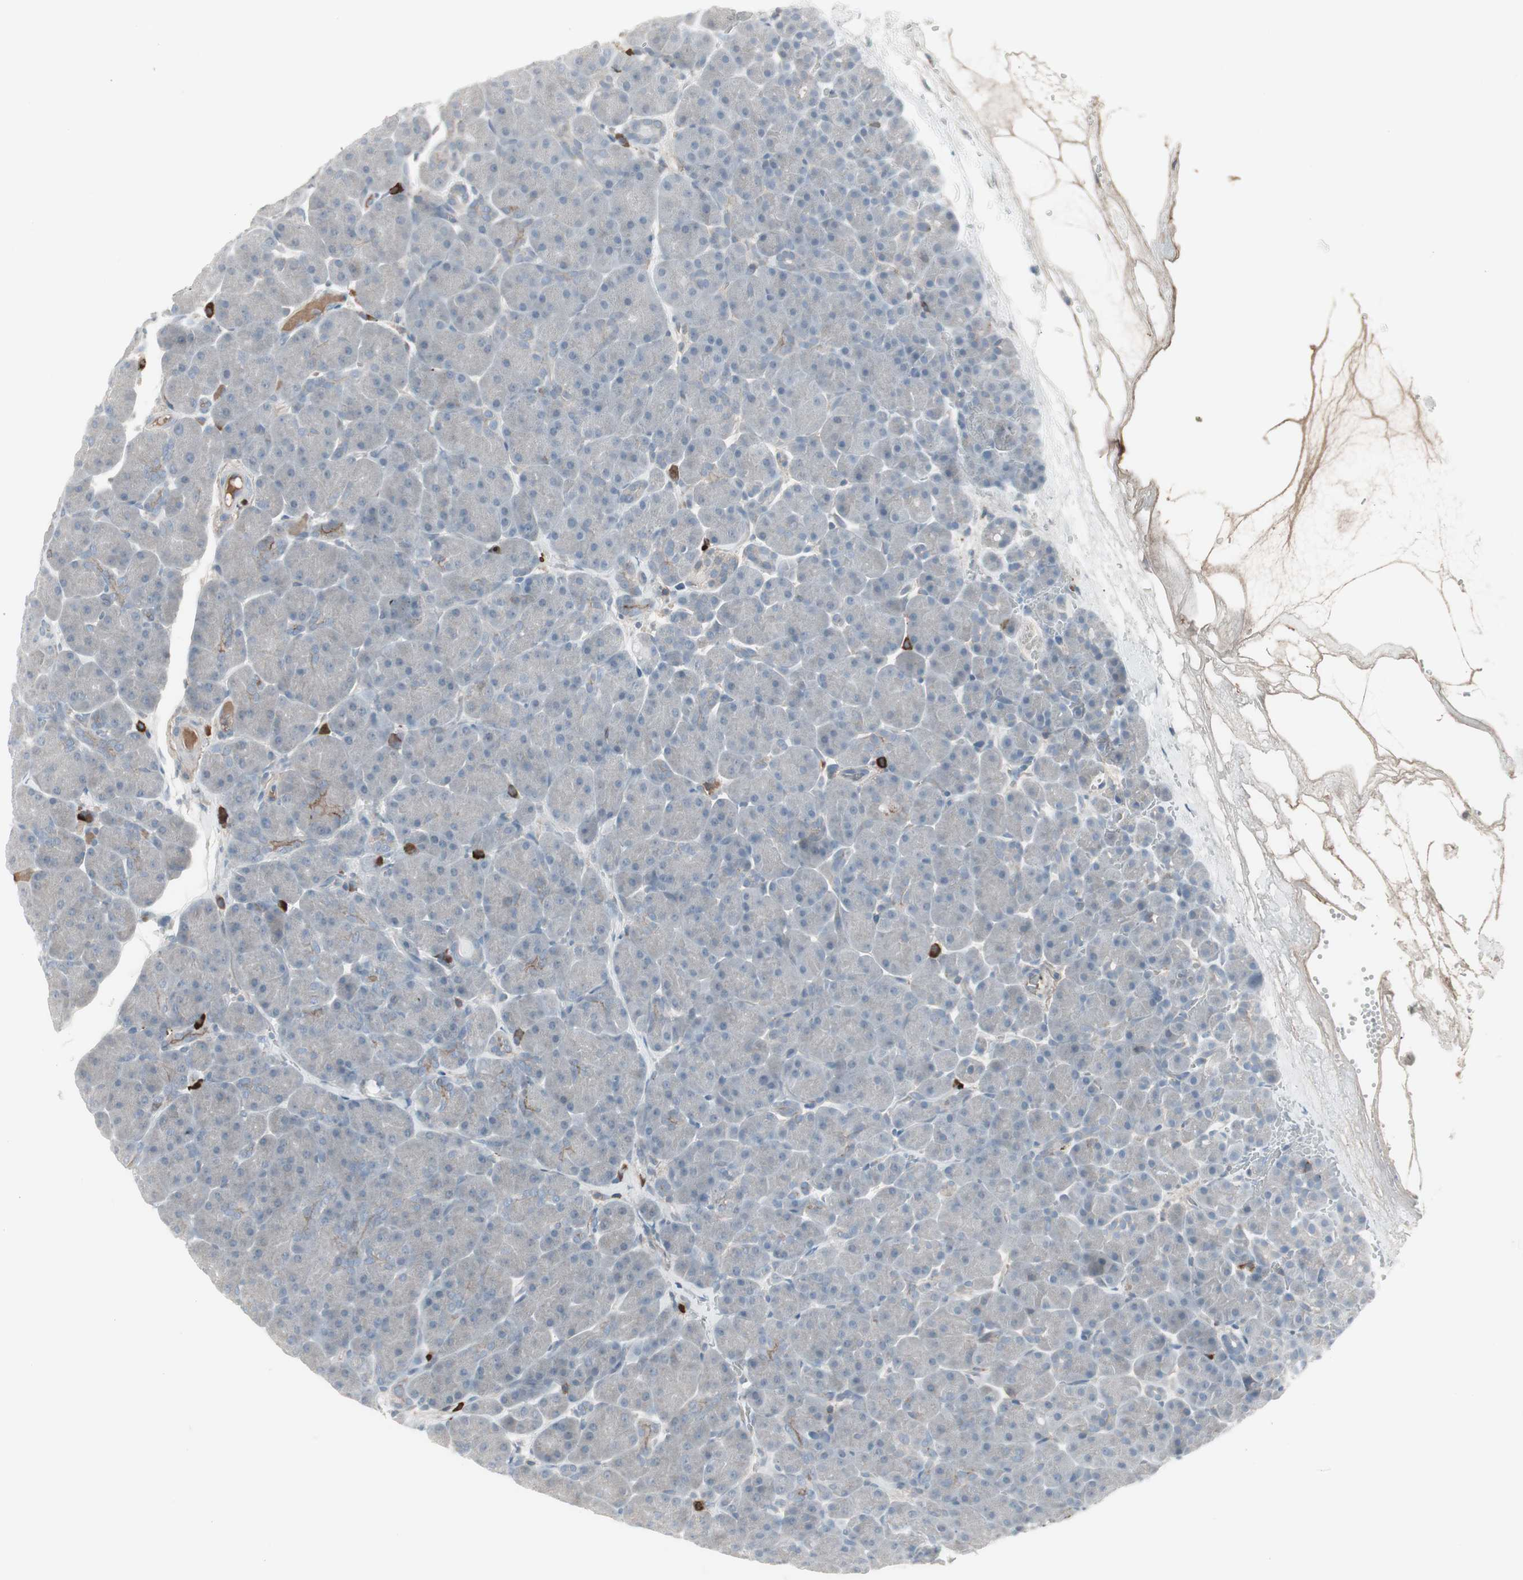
{"staining": {"intensity": "weak", "quantity": "<25%", "location": "cytoplasmic/membranous"}, "tissue": "pancreas", "cell_type": "Exocrine glandular cells", "image_type": "normal", "snomed": [{"axis": "morphology", "description": "Normal tissue, NOS"}, {"axis": "topography", "description": "Pancreas"}], "caption": "Immunohistochemistry of normal pancreas exhibits no staining in exocrine glandular cells.", "gene": "ZSCAN32", "patient": {"sex": "male", "age": 66}}